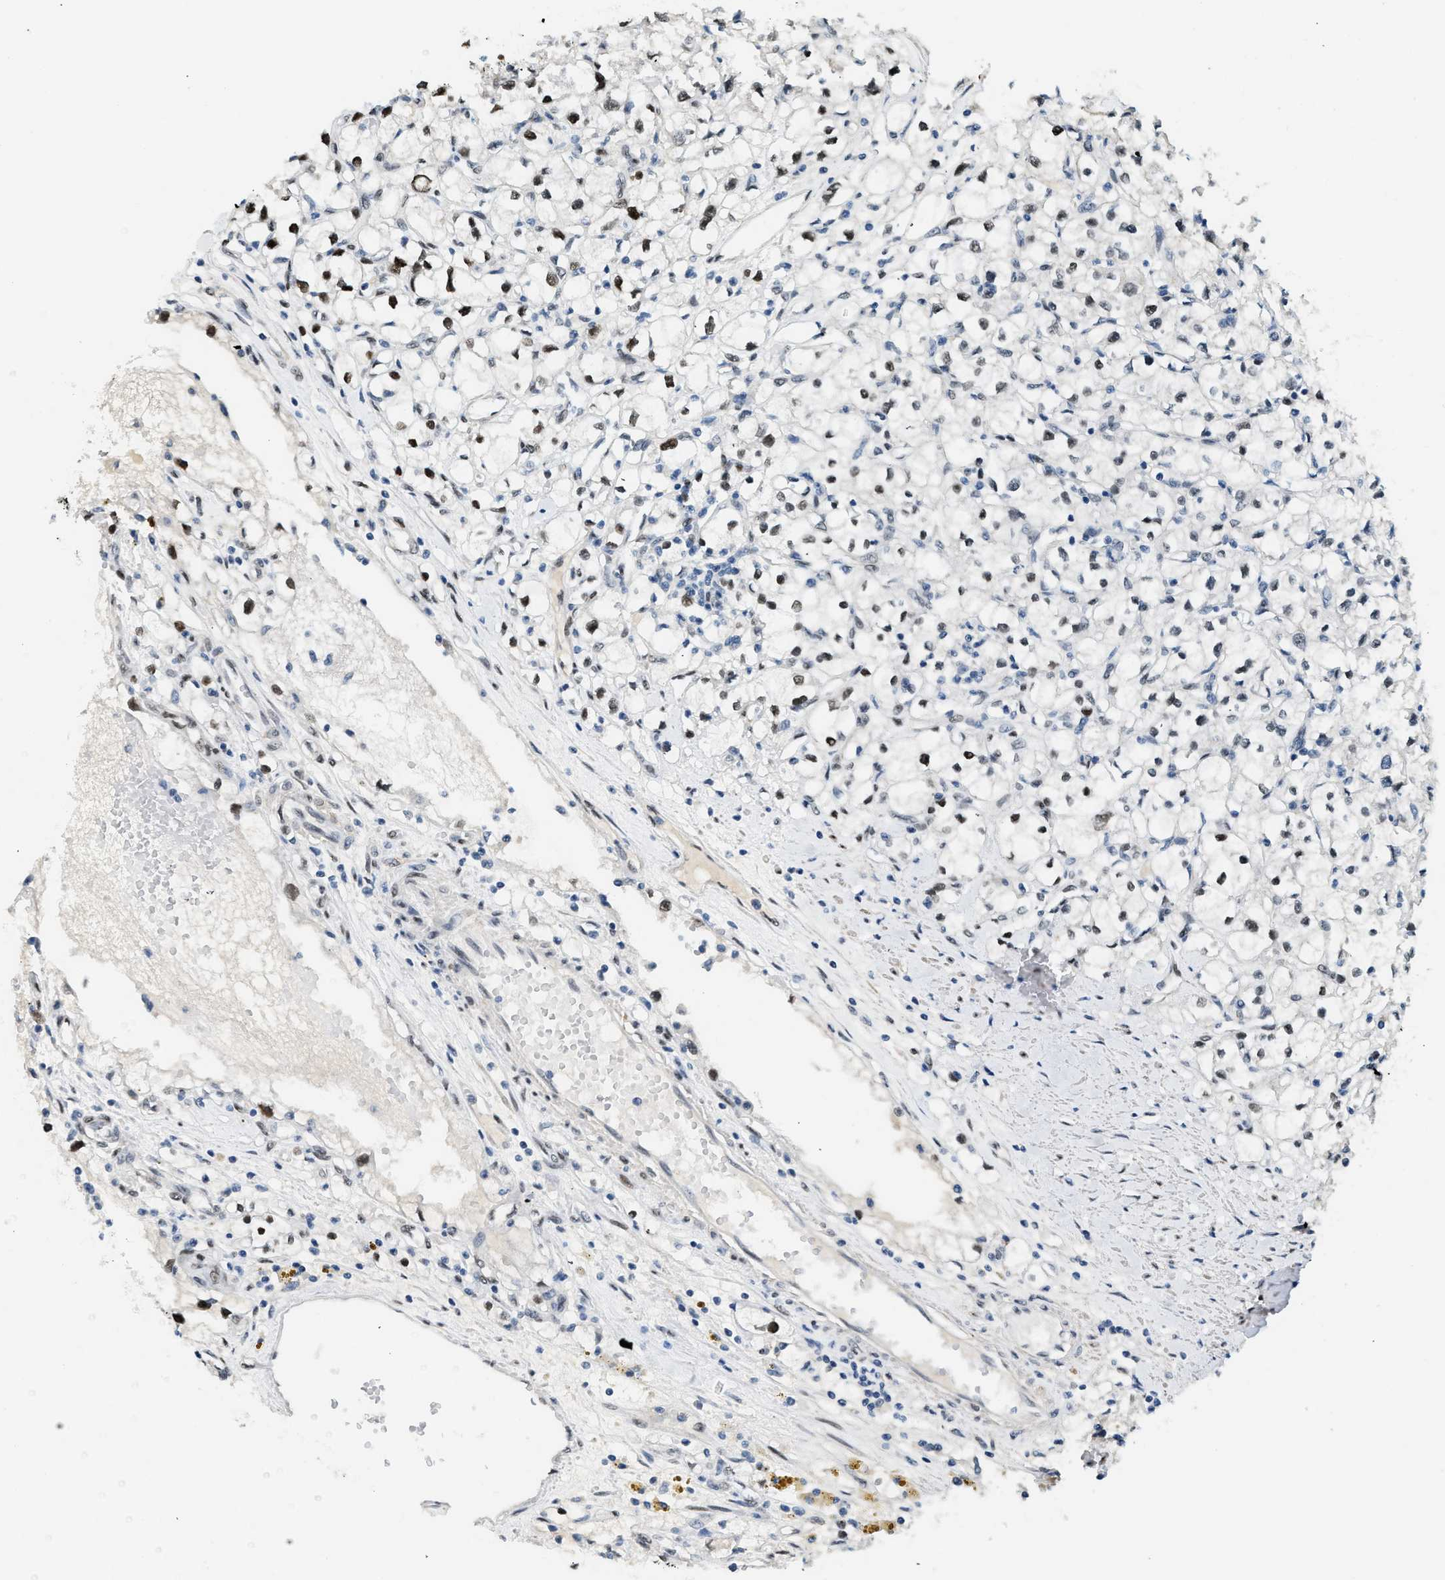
{"staining": {"intensity": "moderate", "quantity": ">75%", "location": "nuclear"}, "tissue": "renal cancer", "cell_type": "Tumor cells", "image_type": "cancer", "snomed": [{"axis": "morphology", "description": "Adenocarcinoma, NOS"}, {"axis": "topography", "description": "Kidney"}], "caption": "An immunohistochemistry (IHC) micrograph of neoplastic tissue is shown. Protein staining in brown highlights moderate nuclear positivity in renal cancer (adenocarcinoma) within tumor cells.", "gene": "ZBTB20", "patient": {"sex": "male", "age": 56}}